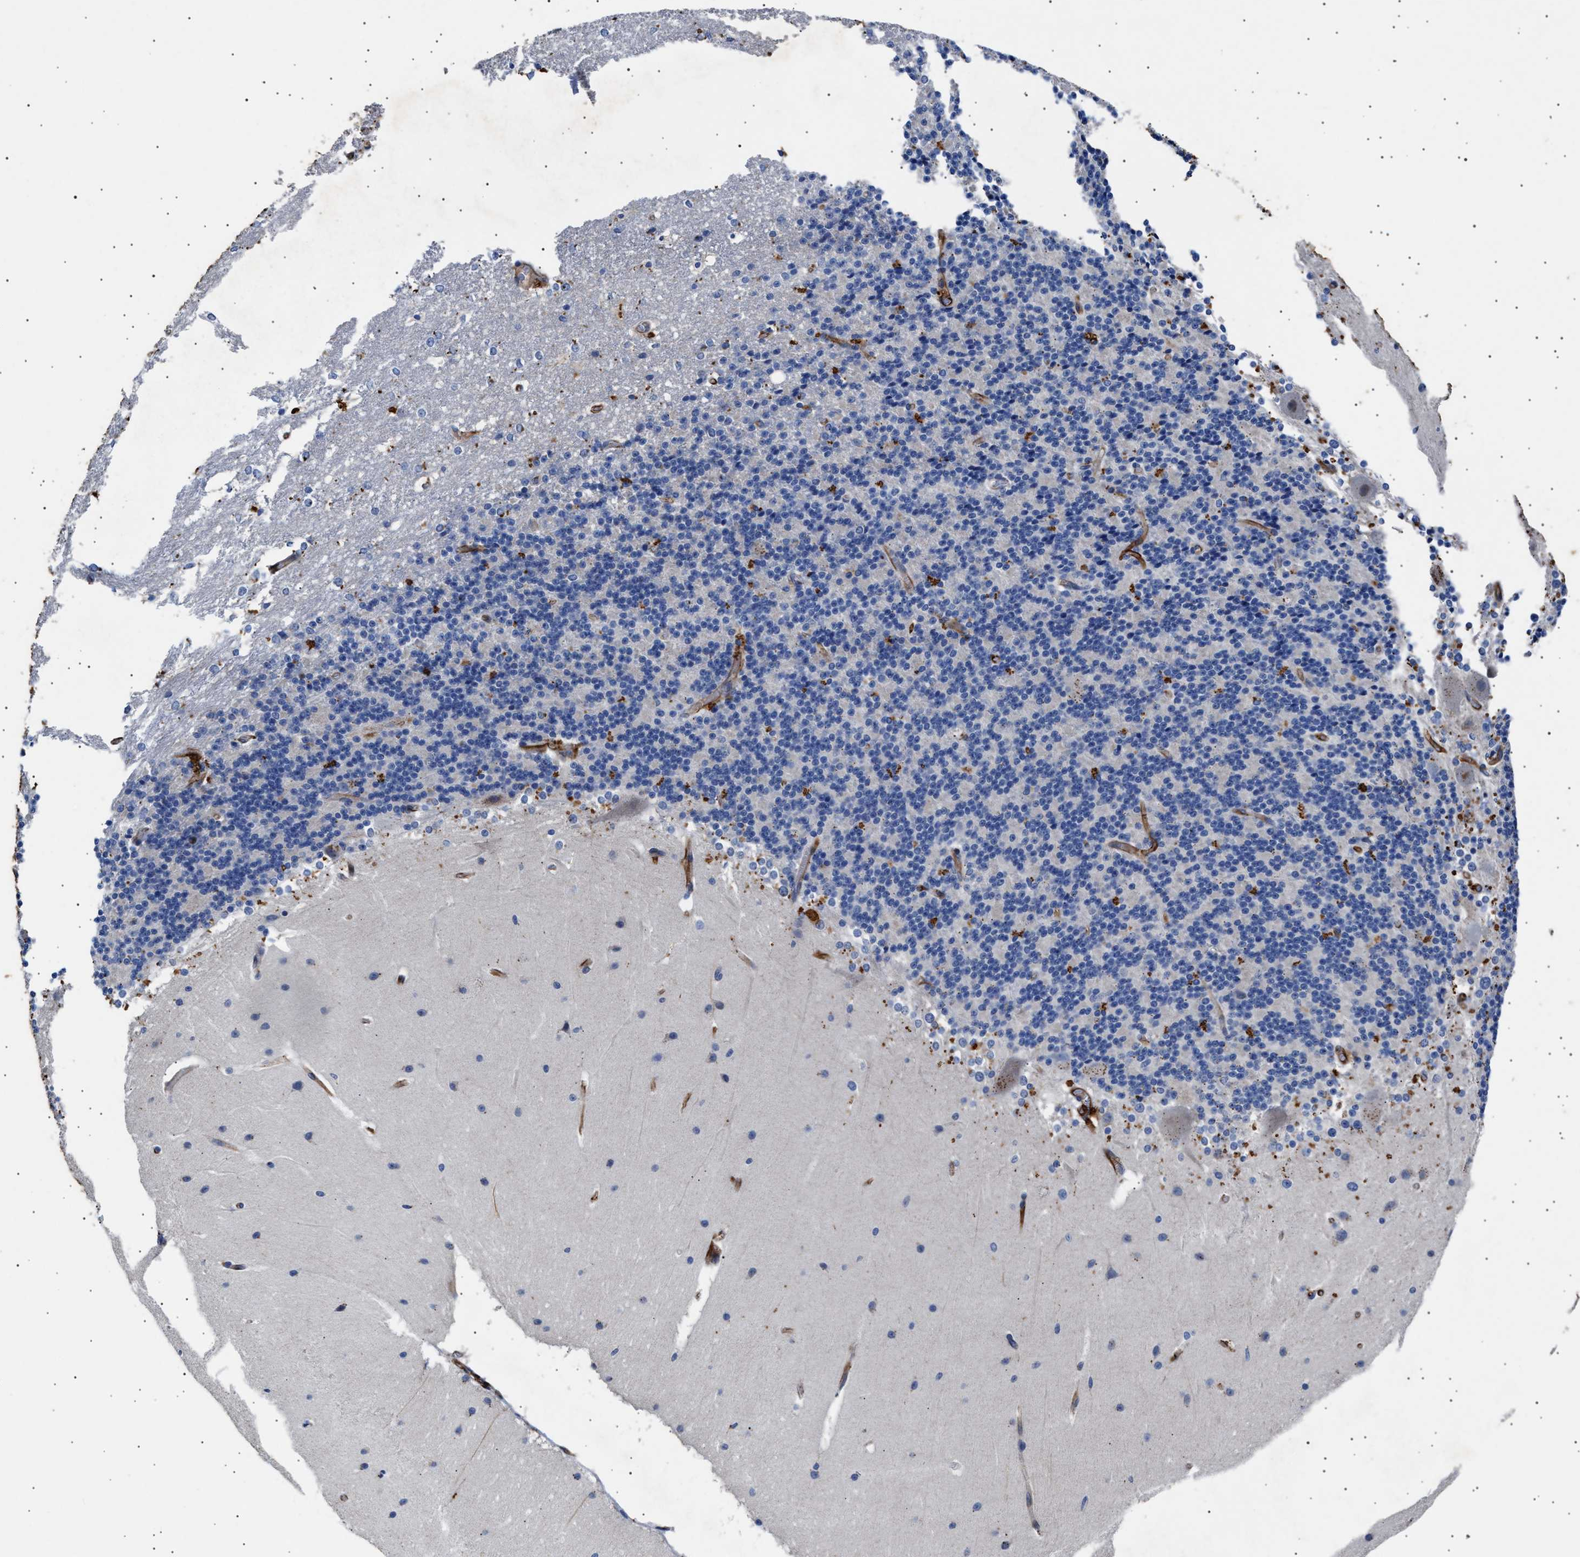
{"staining": {"intensity": "negative", "quantity": "none", "location": "none"}, "tissue": "cerebellum", "cell_type": "Cells in granular layer", "image_type": "normal", "snomed": [{"axis": "morphology", "description": "Normal tissue, NOS"}, {"axis": "topography", "description": "Cerebellum"}], "caption": "Human cerebellum stained for a protein using IHC demonstrates no staining in cells in granular layer.", "gene": "OLFML2A", "patient": {"sex": "female", "age": 19}}